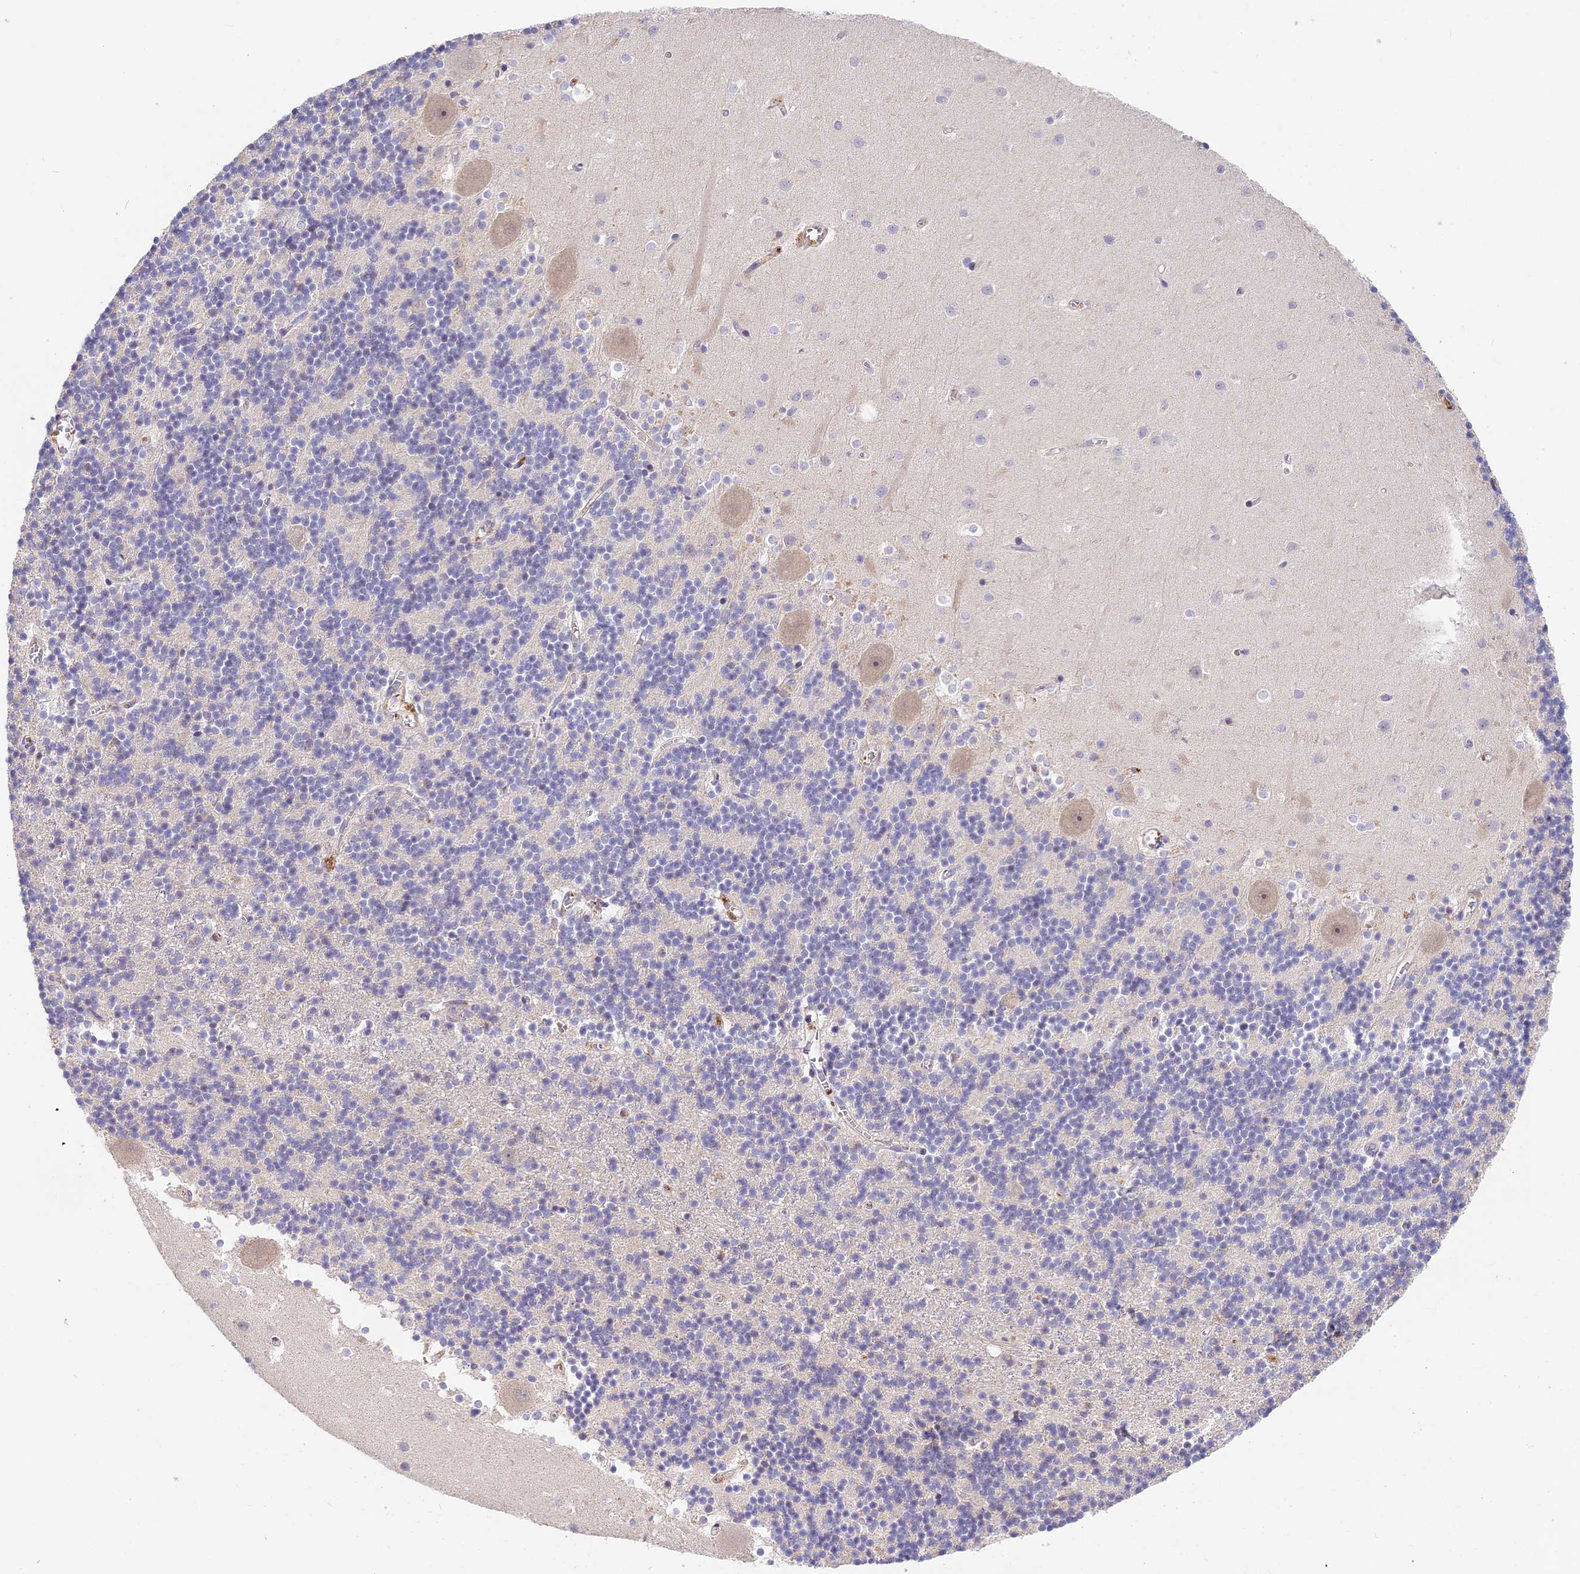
{"staining": {"intensity": "negative", "quantity": "none", "location": "none"}, "tissue": "cerebellum", "cell_type": "Cells in granular layer", "image_type": "normal", "snomed": [{"axis": "morphology", "description": "Normal tissue, NOS"}, {"axis": "topography", "description": "Cerebellum"}], "caption": "Cerebellum was stained to show a protein in brown. There is no significant expression in cells in granular layer. (DAB (3,3'-diaminobenzidine) immunohistochemistry (IHC) visualized using brightfield microscopy, high magnification).", "gene": "ADGRD1", "patient": {"sex": "male", "age": 54}}